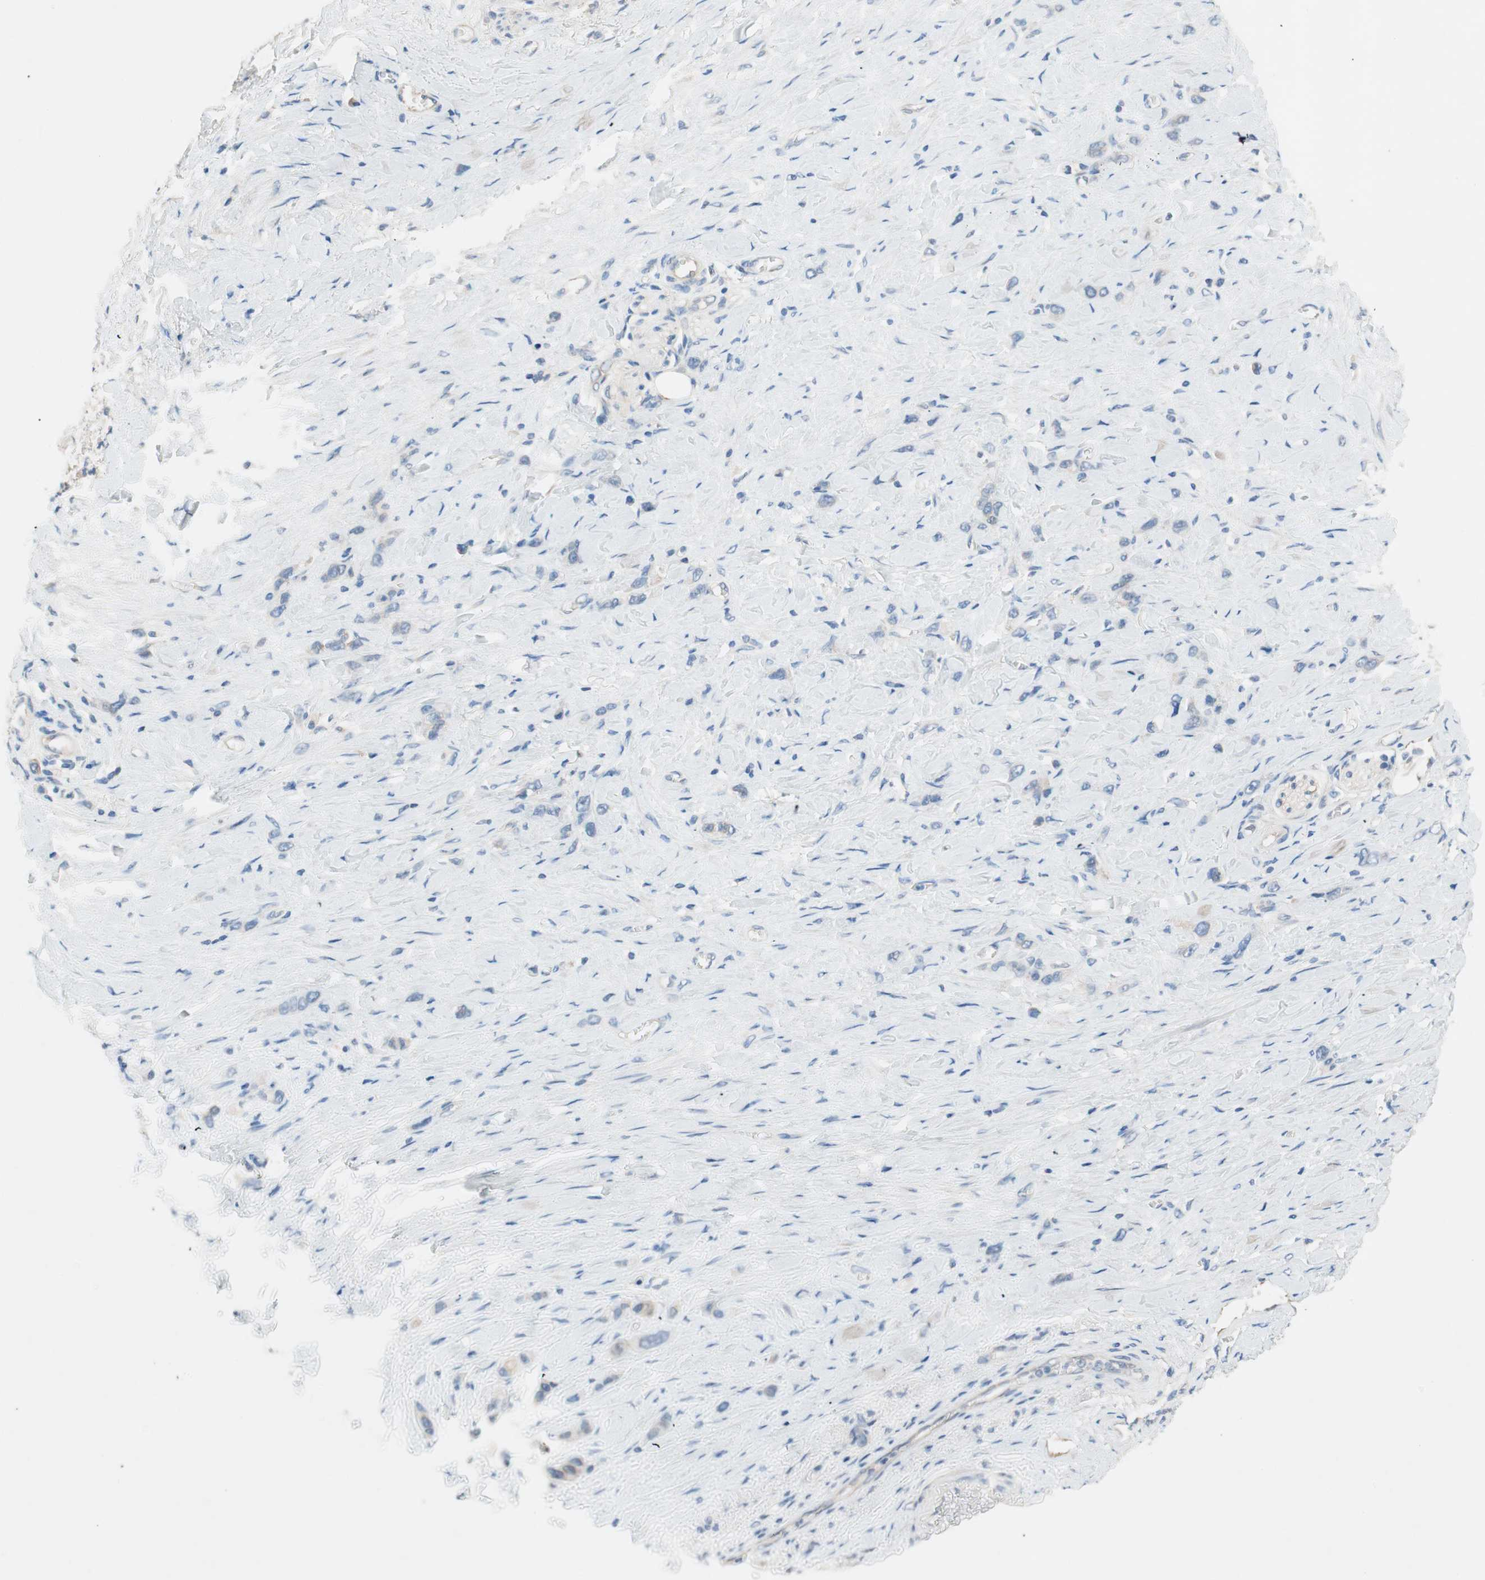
{"staining": {"intensity": "negative", "quantity": "none", "location": "none"}, "tissue": "stomach cancer", "cell_type": "Tumor cells", "image_type": "cancer", "snomed": [{"axis": "morphology", "description": "Normal tissue, NOS"}, {"axis": "morphology", "description": "Adenocarcinoma, NOS"}, {"axis": "morphology", "description": "Adenocarcinoma, High grade"}, {"axis": "topography", "description": "Stomach, upper"}, {"axis": "topography", "description": "Stomach"}], "caption": "Stomach adenocarcinoma (high-grade) was stained to show a protein in brown. There is no significant expression in tumor cells. (DAB (3,3'-diaminobenzidine) immunohistochemistry with hematoxylin counter stain).", "gene": "GLUL", "patient": {"sex": "female", "age": 65}}